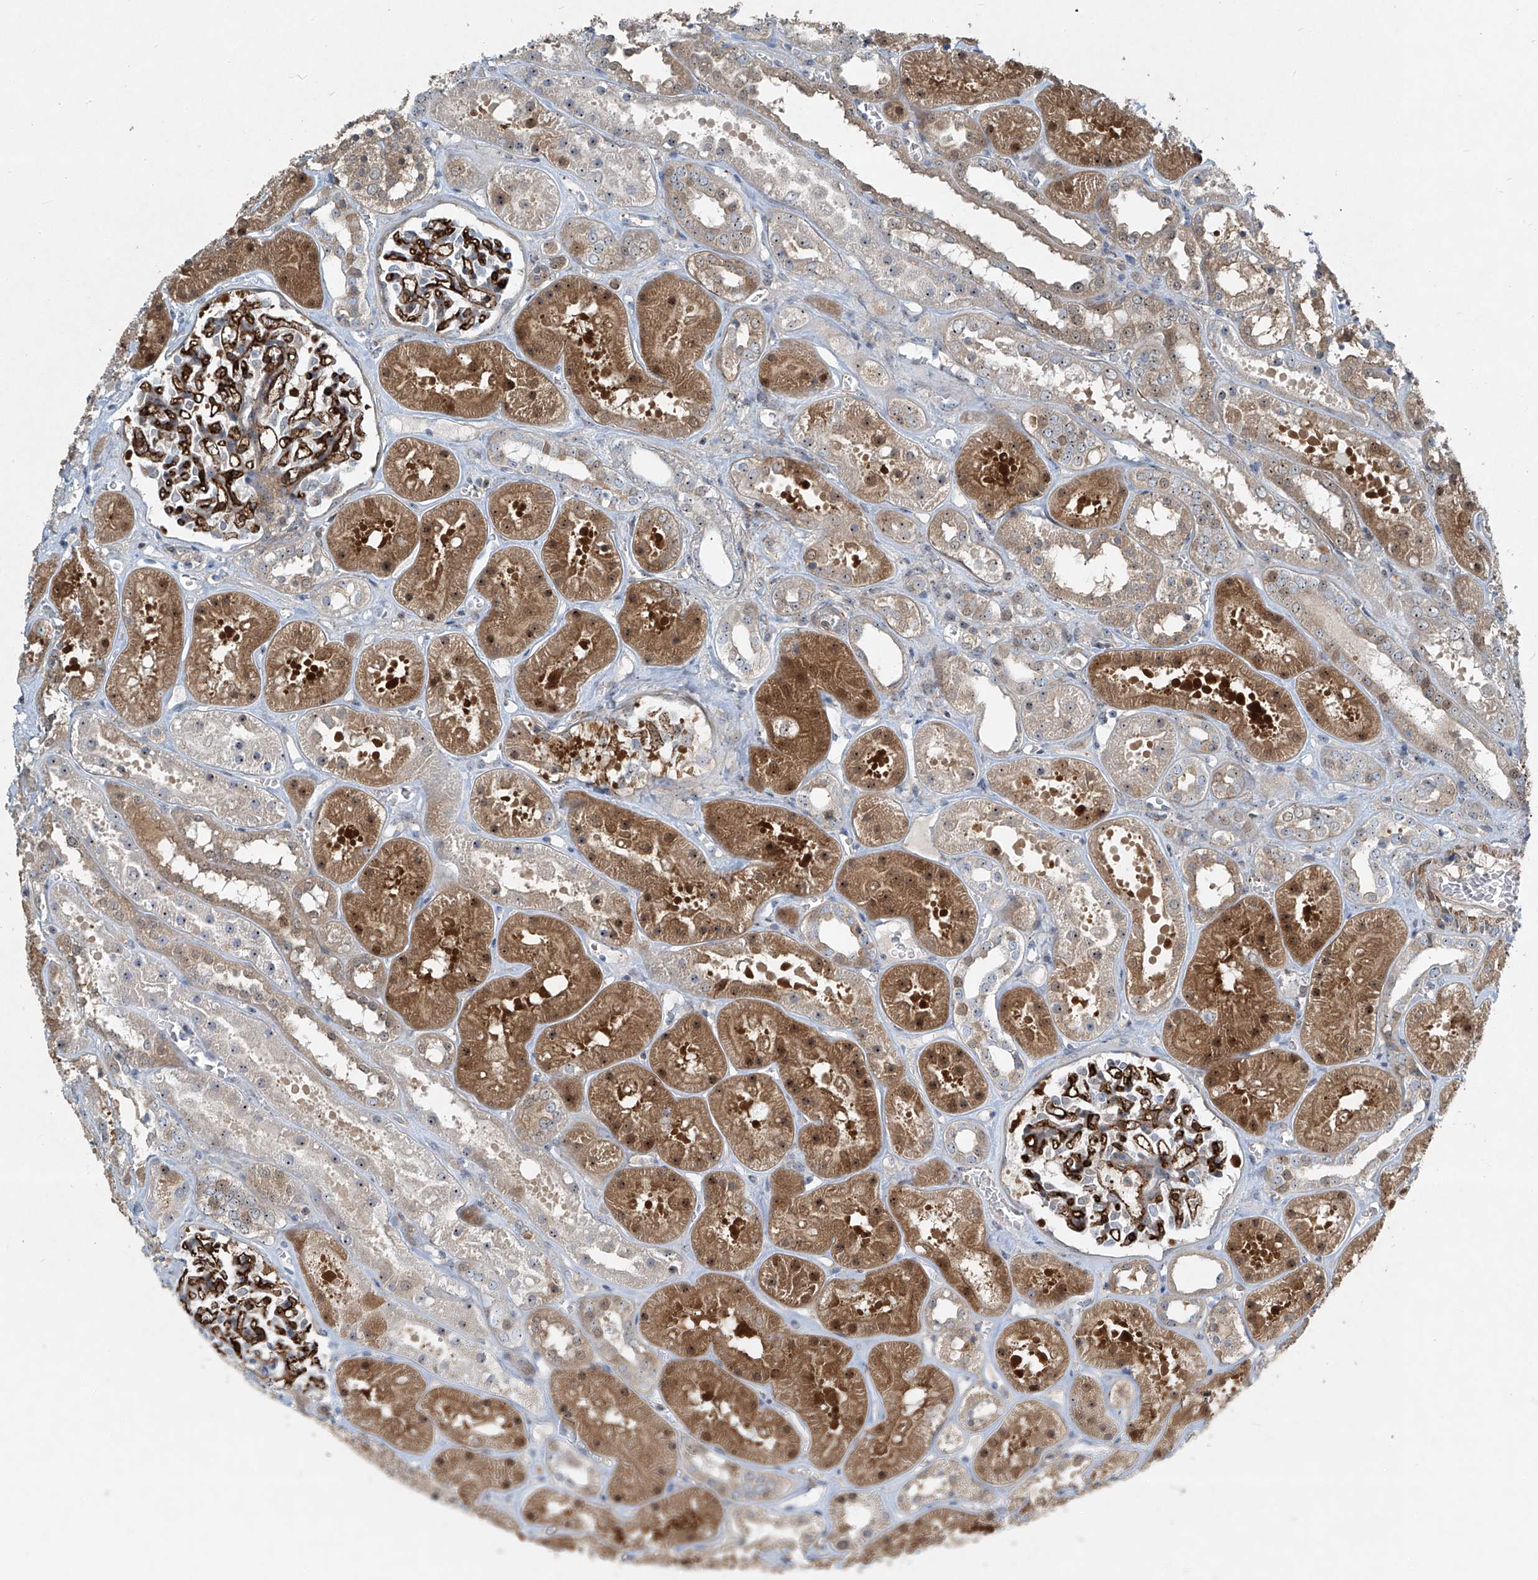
{"staining": {"intensity": "moderate", "quantity": ">75%", "location": "cytoplasmic/membranous"}, "tissue": "kidney", "cell_type": "Cells in glomeruli", "image_type": "normal", "snomed": [{"axis": "morphology", "description": "Normal tissue, NOS"}, {"axis": "topography", "description": "Kidney"}], "caption": "Immunohistochemistry (IHC) of normal human kidney shows medium levels of moderate cytoplasmic/membranous expression in approximately >75% of cells in glomeruli. (DAB = brown stain, brightfield microscopy at high magnification).", "gene": "PPCS", "patient": {"sex": "female", "age": 41}}